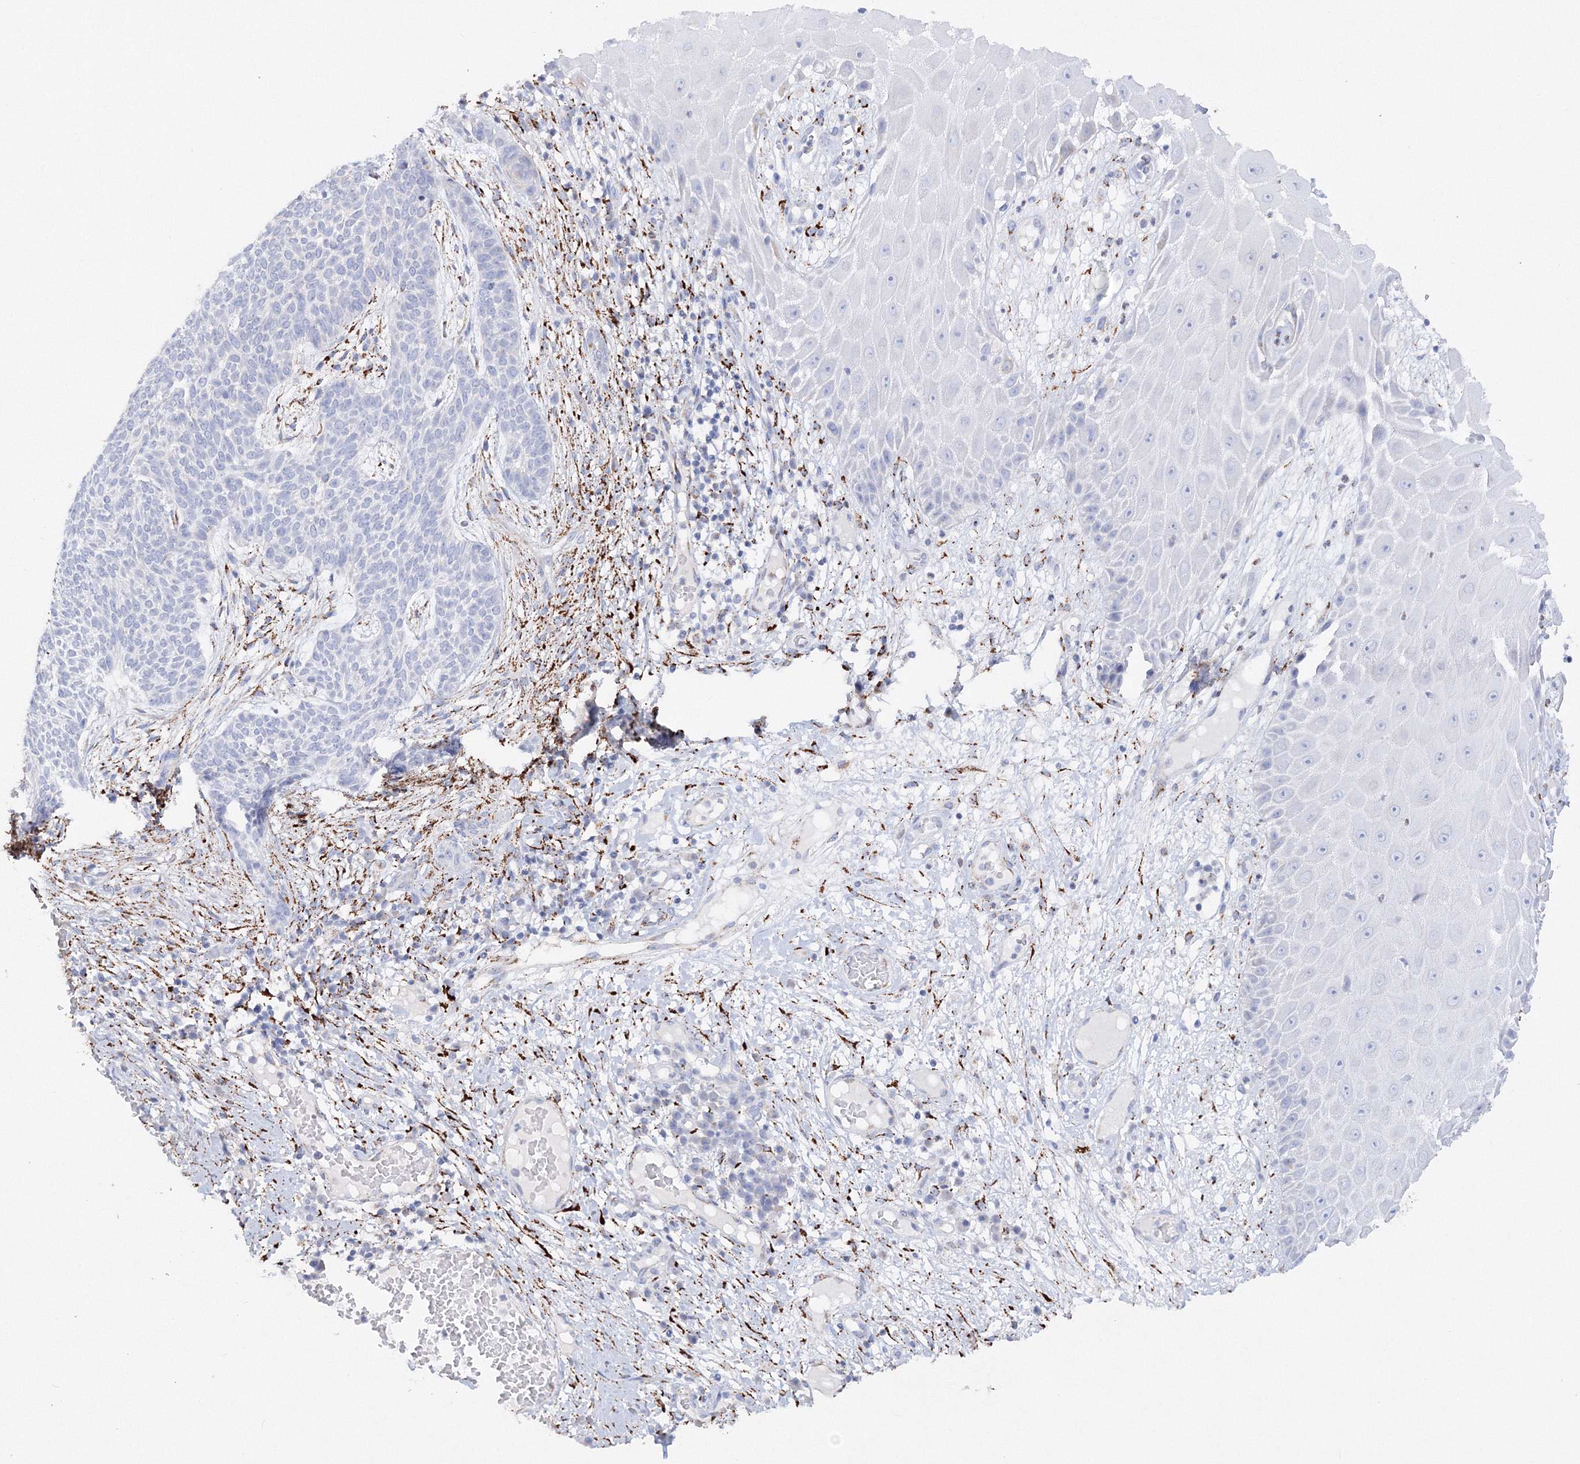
{"staining": {"intensity": "negative", "quantity": "none", "location": "none"}, "tissue": "skin cancer", "cell_type": "Tumor cells", "image_type": "cancer", "snomed": [{"axis": "morphology", "description": "Normal tissue, NOS"}, {"axis": "morphology", "description": "Basal cell carcinoma"}, {"axis": "topography", "description": "Skin"}], "caption": "High power microscopy image of an immunohistochemistry (IHC) photomicrograph of skin cancer (basal cell carcinoma), revealing no significant positivity in tumor cells.", "gene": "MERTK", "patient": {"sex": "male", "age": 64}}